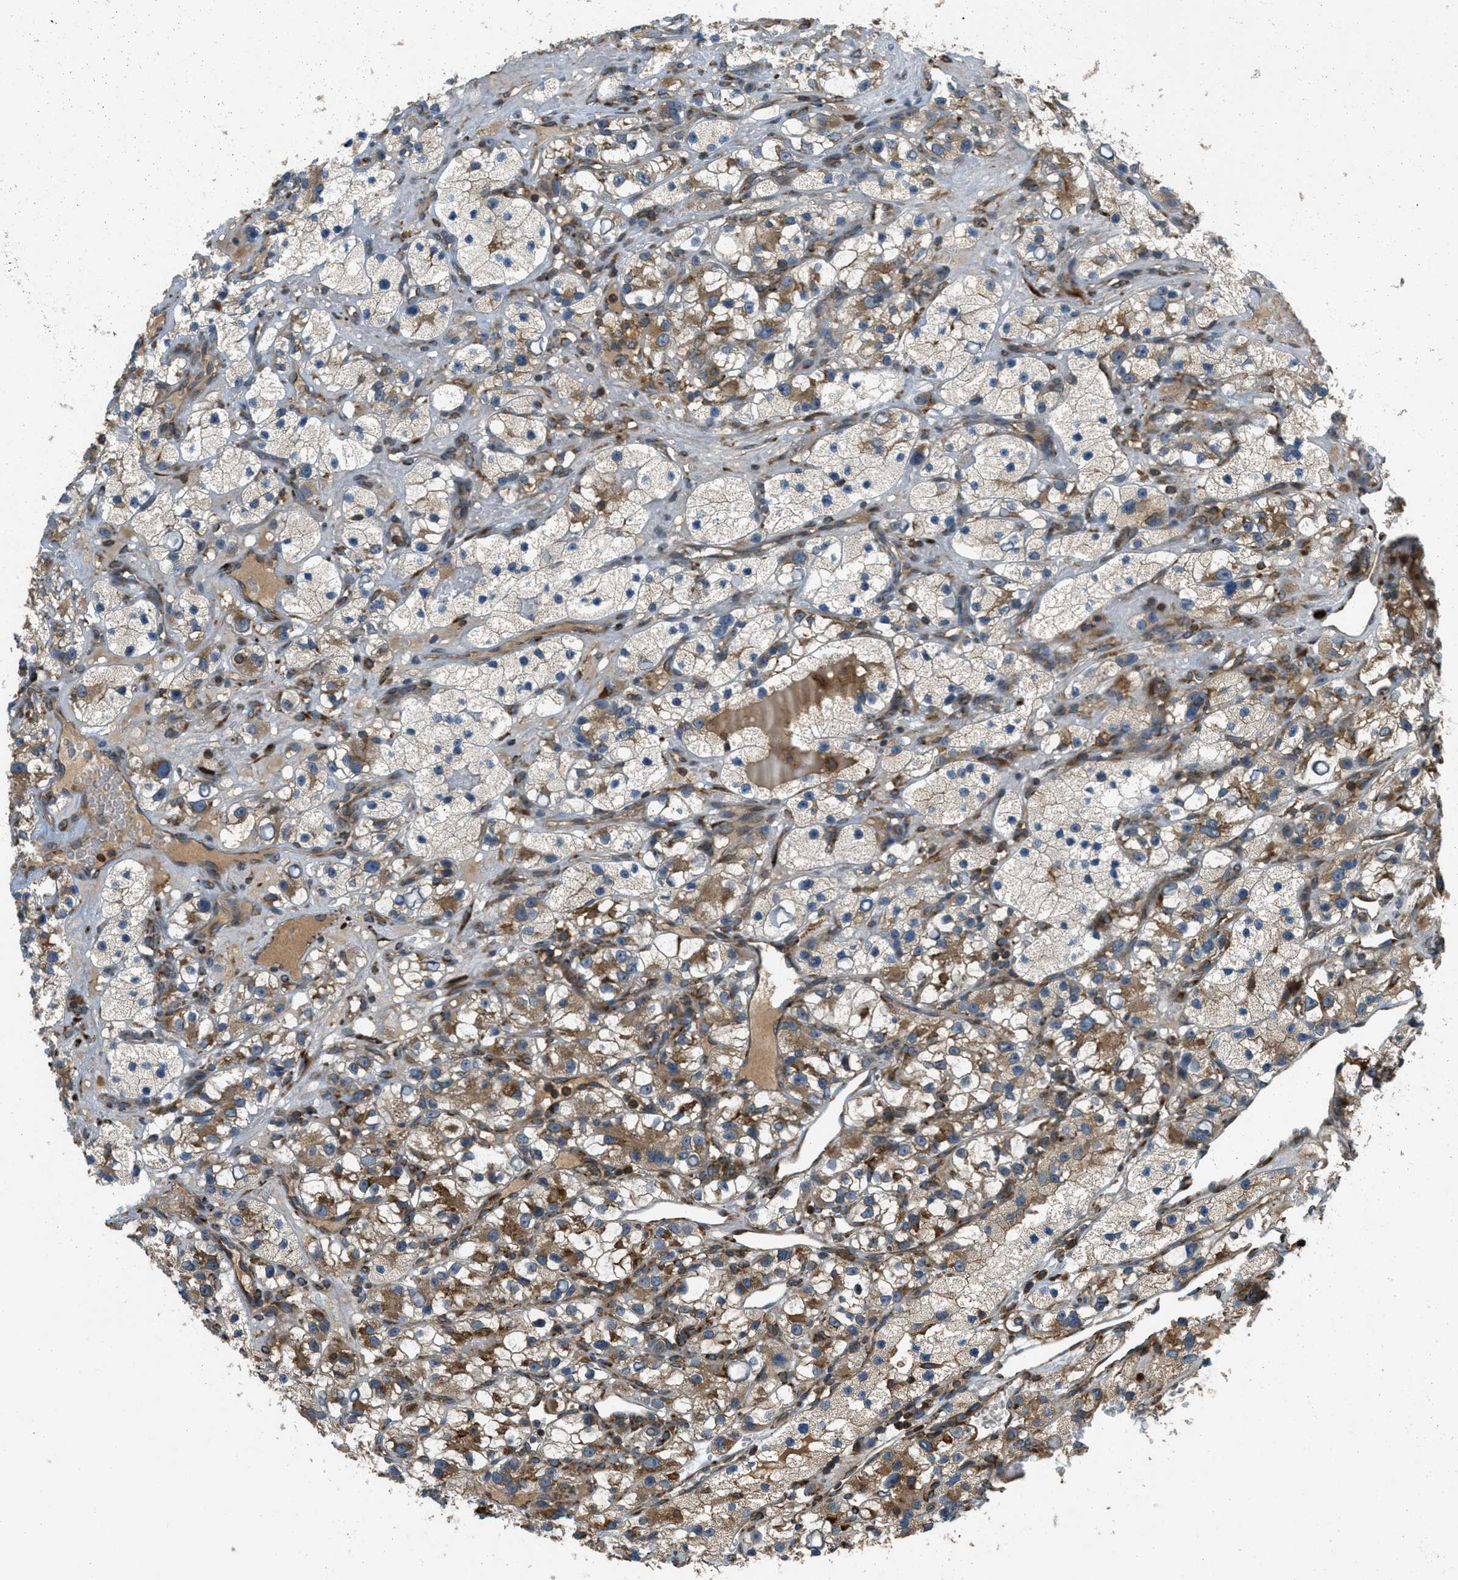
{"staining": {"intensity": "moderate", "quantity": ">75%", "location": "cytoplasmic/membranous"}, "tissue": "renal cancer", "cell_type": "Tumor cells", "image_type": "cancer", "snomed": [{"axis": "morphology", "description": "Adenocarcinoma, NOS"}, {"axis": "topography", "description": "Kidney"}], "caption": "Adenocarcinoma (renal) was stained to show a protein in brown. There is medium levels of moderate cytoplasmic/membranous expression in approximately >75% of tumor cells.", "gene": "PCDH18", "patient": {"sex": "female", "age": 57}}